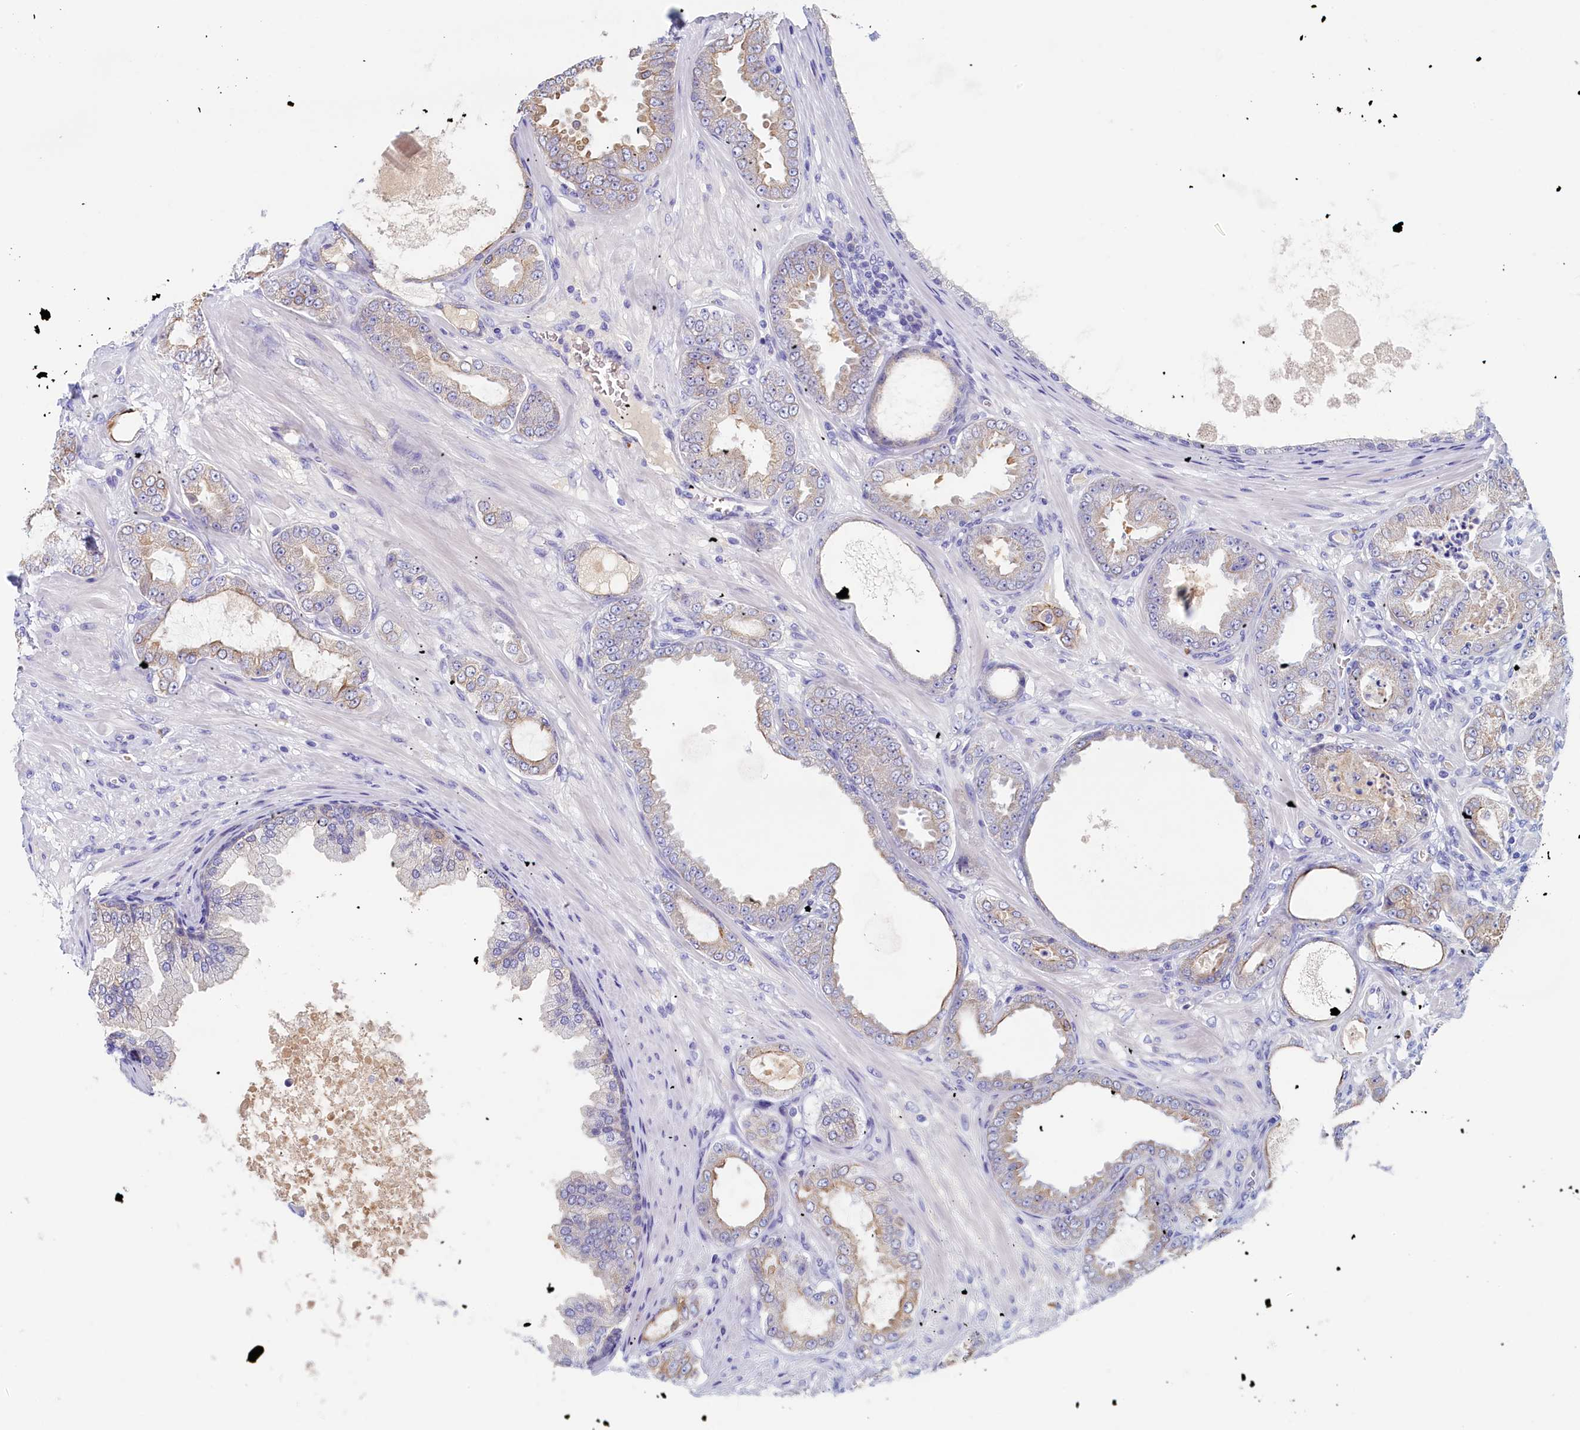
{"staining": {"intensity": "weak", "quantity": "<25%", "location": "cytoplasmic/membranous"}, "tissue": "prostate cancer", "cell_type": "Tumor cells", "image_type": "cancer", "snomed": [{"axis": "morphology", "description": "Adenocarcinoma, Low grade"}, {"axis": "topography", "description": "Prostate"}], "caption": "Photomicrograph shows no significant protein expression in tumor cells of low-grade adenocarcinoma (prostate).", "gene": "GUCA1C", "patient": {"sex": "male", "age": 63}}